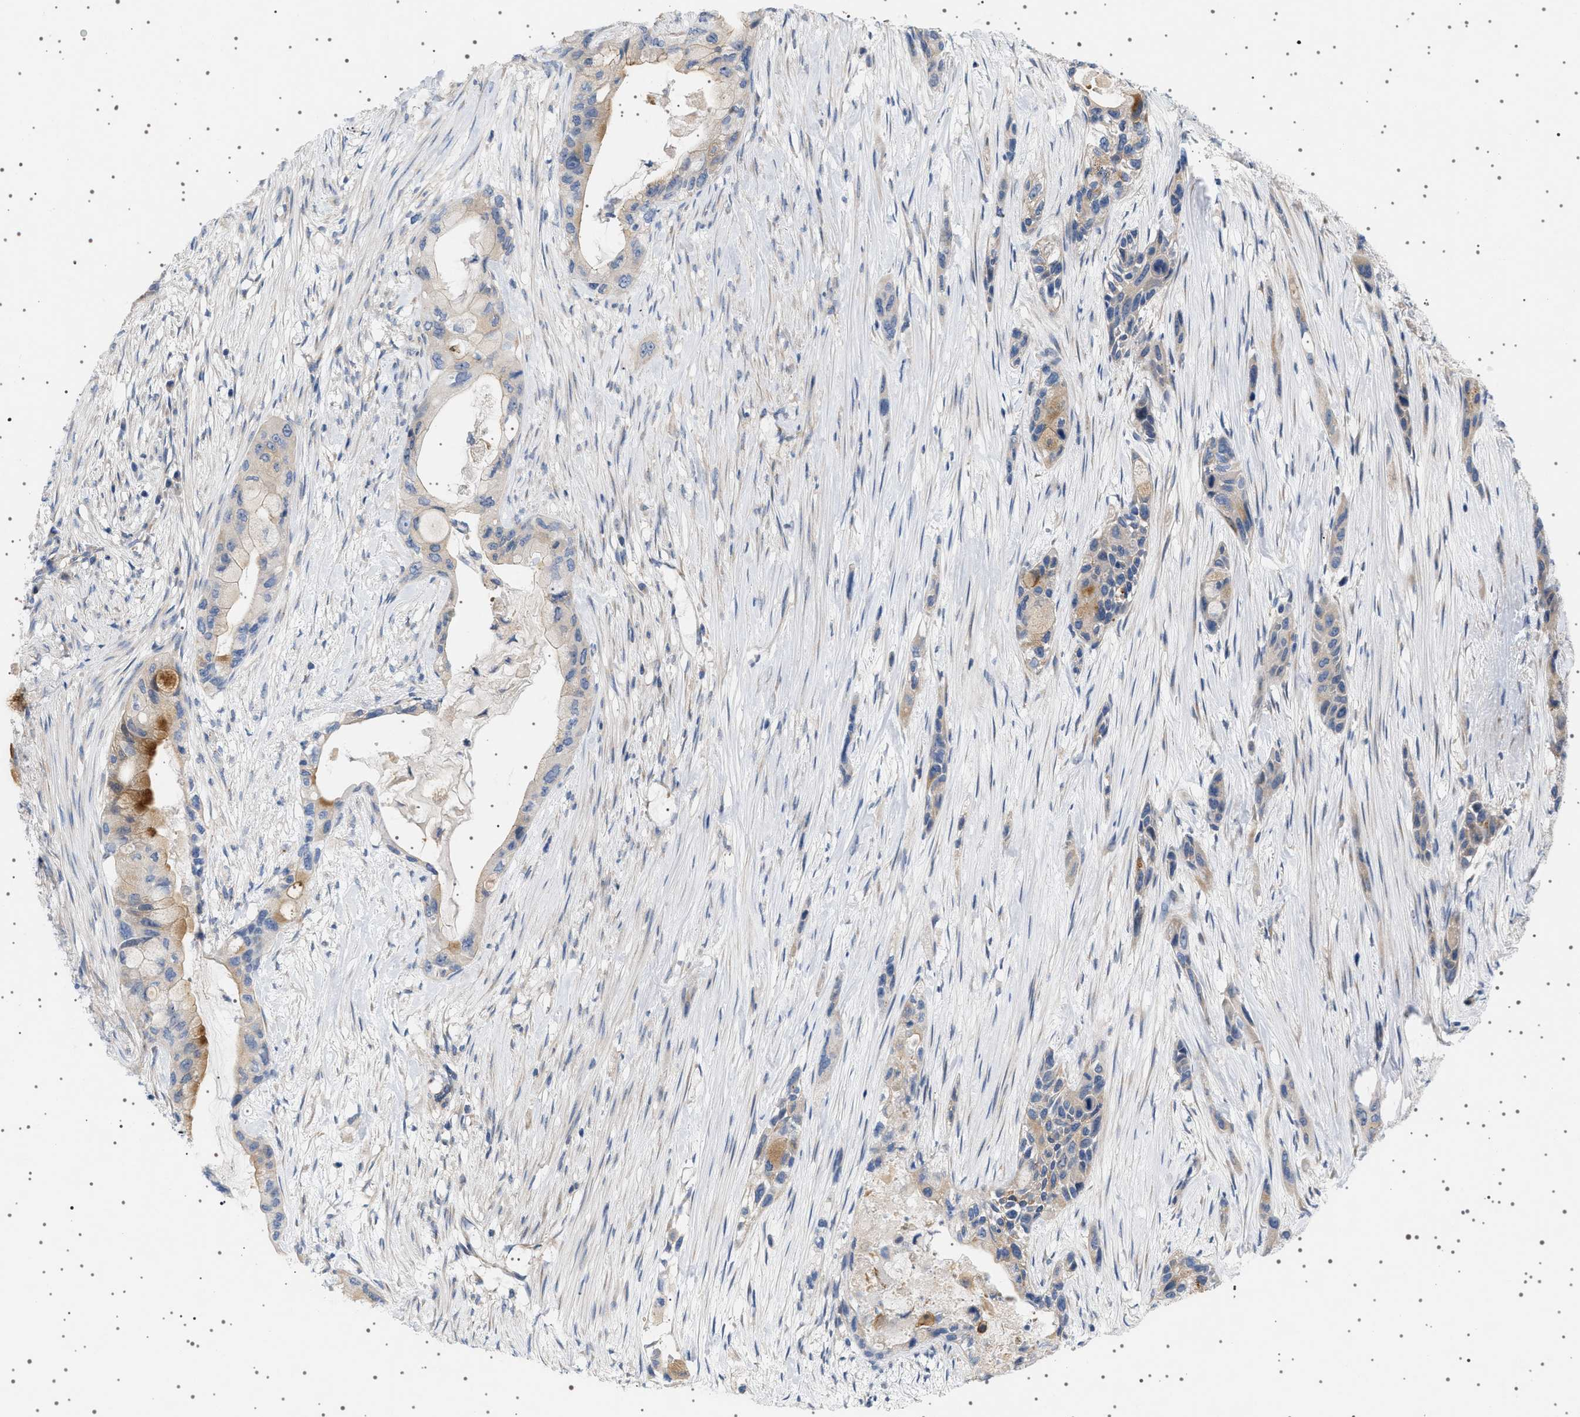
{"staining": {"intensity": "moderate", "quantity": "25%-75%", "location": "cytoplasmic/membranous"}, "tissue": "pancreatic cancer", "cell_type": "Tumor cells", "image_type": "cancer", "snomed": [{"axis": "morphology", "description": "Adenocarcinoma, NOS"}, {"axis": "topography", "description": "Pancreas"}], "caption": "The photomicrograph reveals staining of pancreatic cancer, revealing moderate cytoplasmic/membranous protein expression (brown color) within tumor cells. Nuclei are stained in blue.", "gene": "ADCY10", "patient": {"sex": "male", "age": 53}}